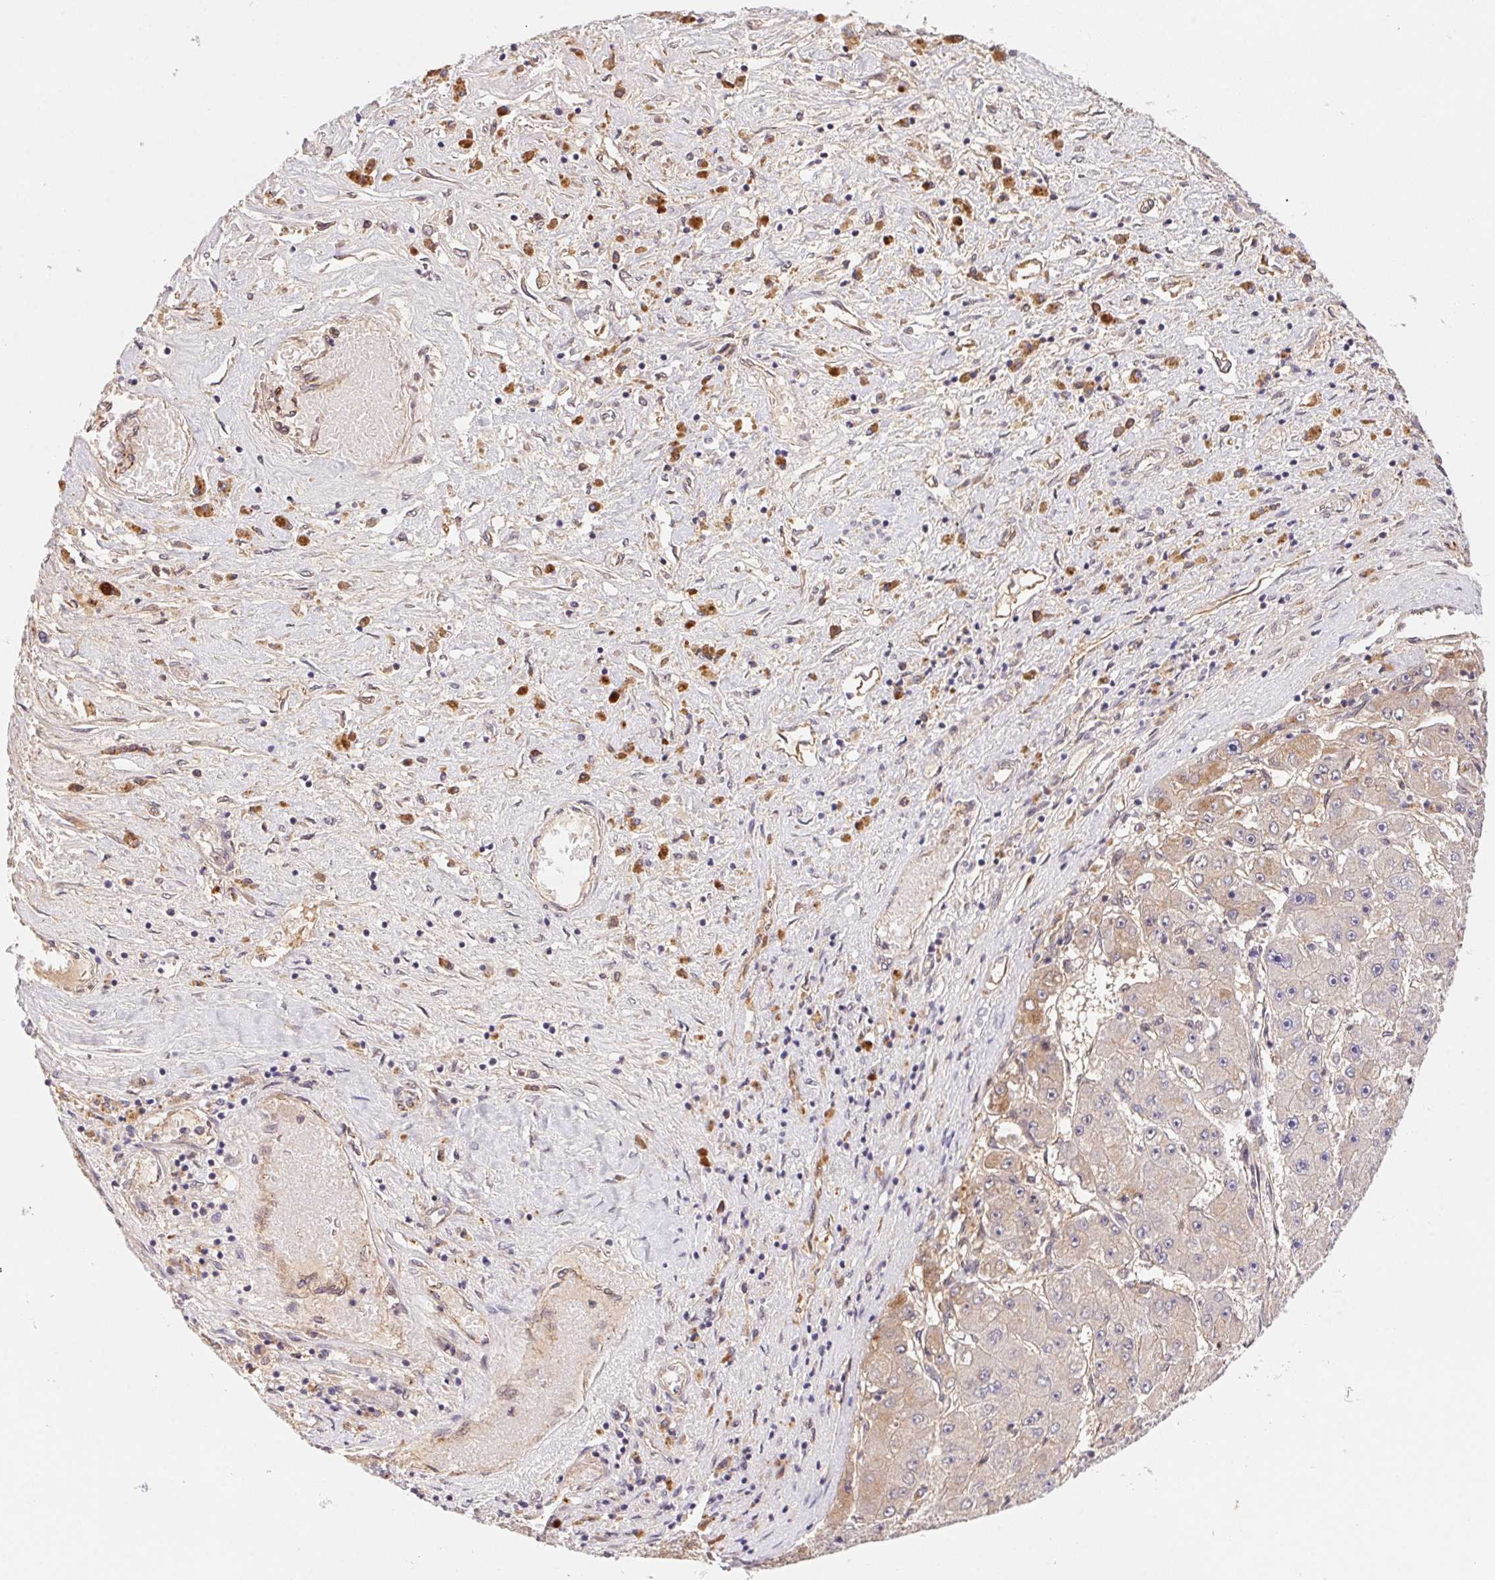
{"staining": {"intensity": "weak", "quantity": "<25%", "location": "cytoplasmic/membranous"}, "tissue": "liver cancer", "cell_type": "Tumor cells", "image_type": "cancer", "snomed": [{"axis": "morphology", "description": "Carcinoma, Hepatocellular, NOS"}, {"axis": "topography", "description": "Liver"}], "caption": "An image of liver cancer stained for a protein reveals no brown staining in tumor cells.", "gene": "SLC52A2", "patient": {"sex": "female", "age": 61}}